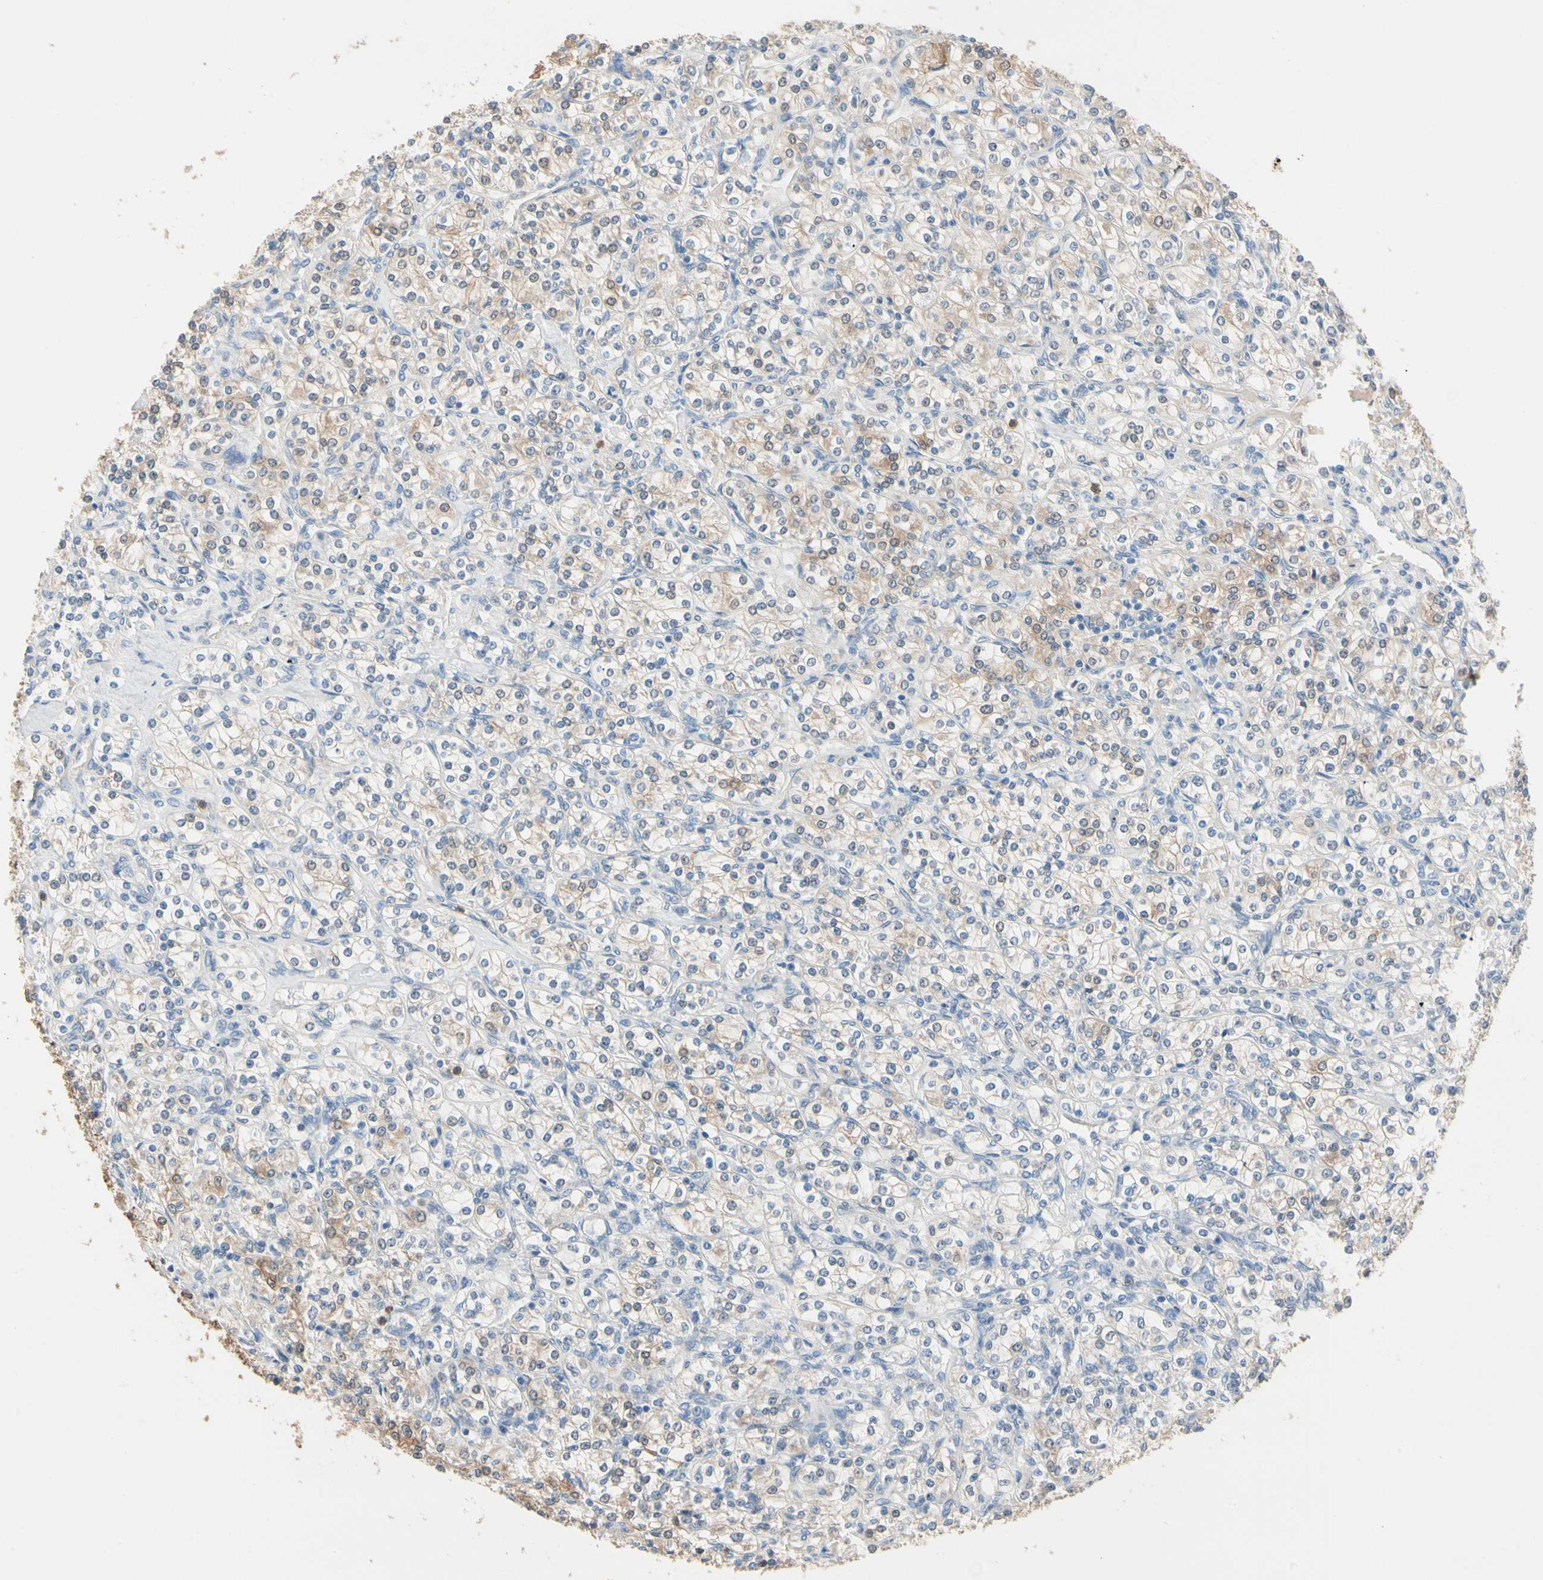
{"staining": {"intensity": "moderate", "quantity": "<25%", "location": "cytoplasmic/membranous"}, "tissue": "renal cancer", "cell_type": "Tumor cells", "image_type": "cancer", "snomed": [{"axis": "morphology", "description": "Adenocarcinoma, NOS"}, {"axis": "topography", "description": "Kidney"}], "caption": "Immunohistochemistry of renal cancer (adenocarcinoma) reveals low levels of moderate cytoplasmic/membranous expression in approximately <25% of tumor cells.", "gene": "BBOX1", "patient": {"sex": "male", "age": 77}}